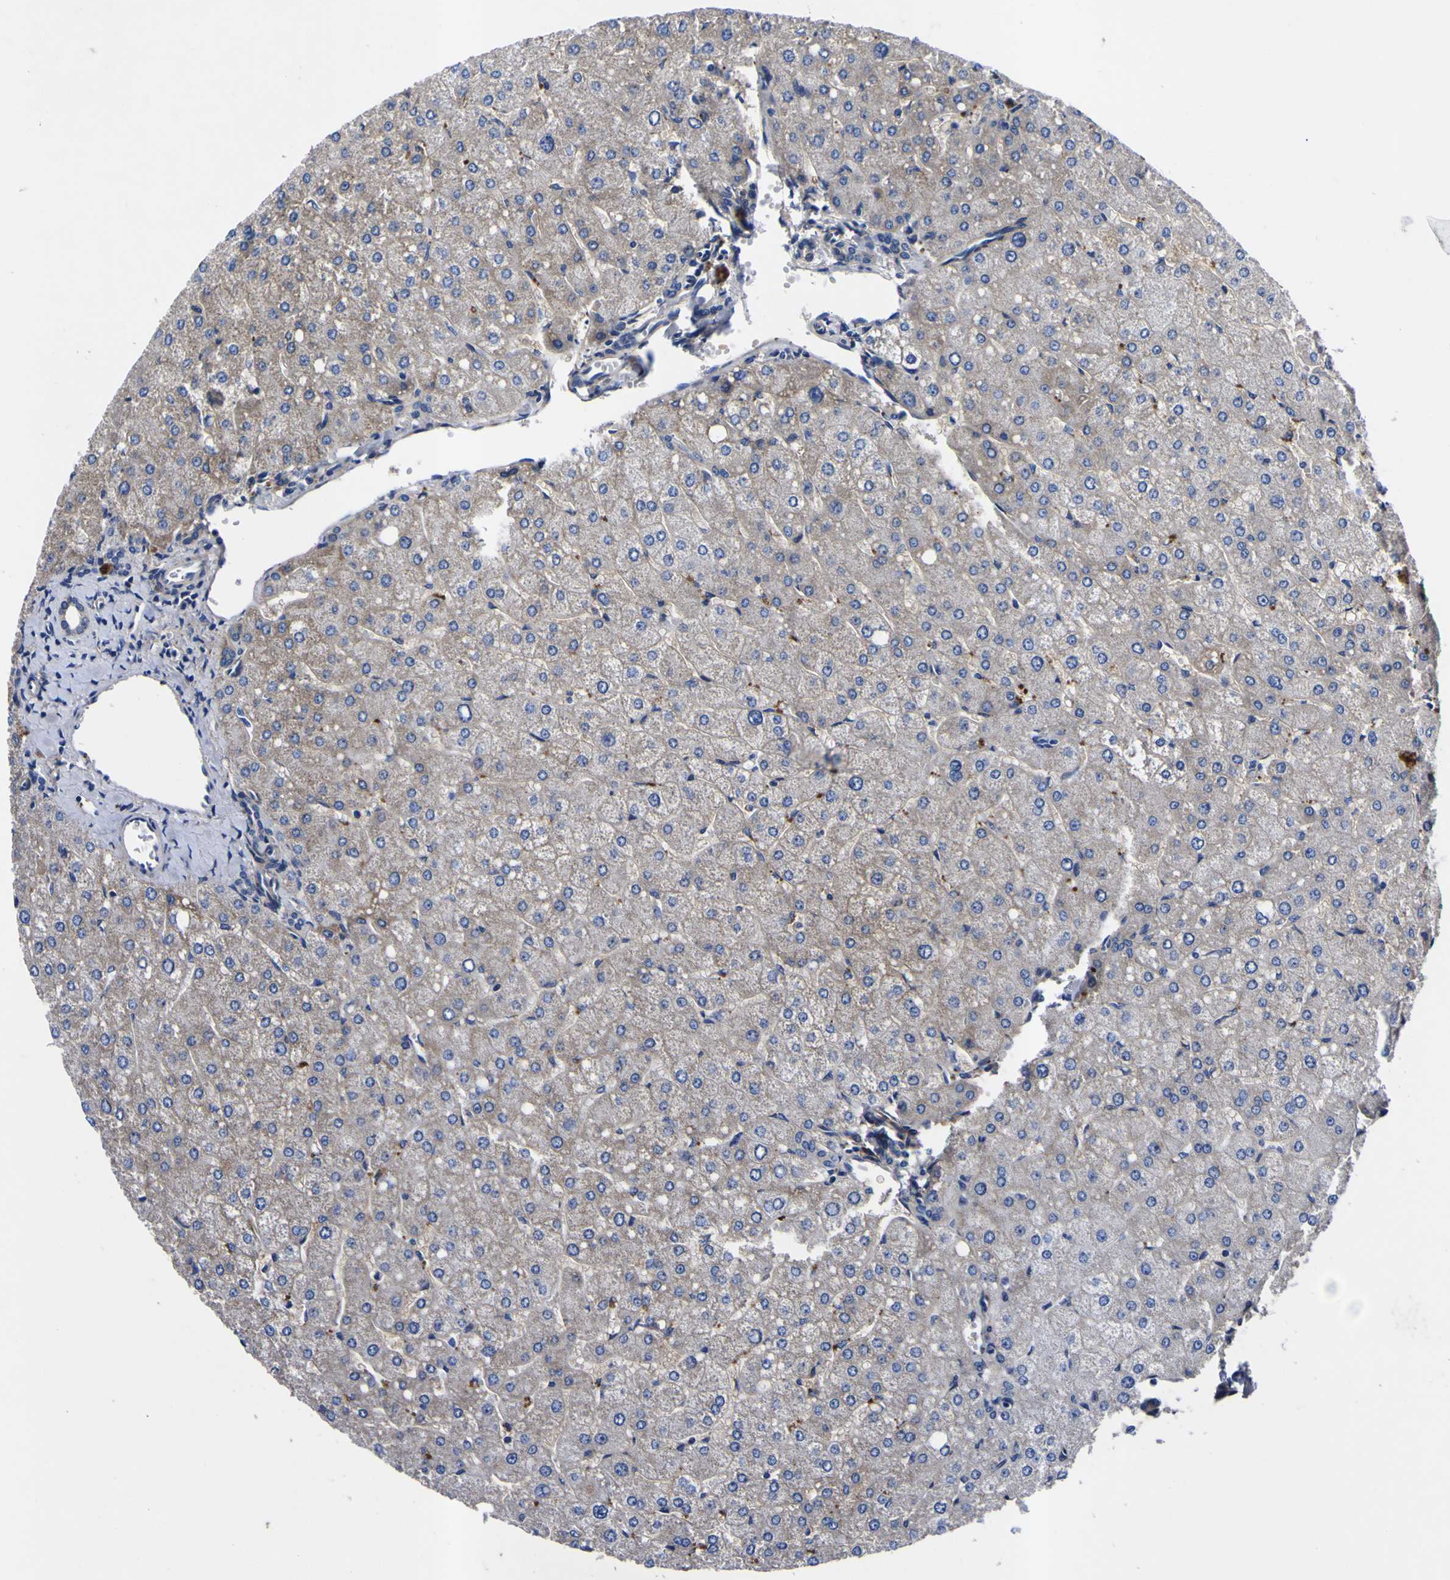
{"staining": {"intensity": "negative", "quantity": "none", "location": "none"}, "tissue": "liver", "cell_type": "Cholangiocytes", "image_type": "normal", "snomed": [{"axis": "morphology", "description": "Normal tissue, NOS"}, {"axis": "topography", "description": "Liver"}], "caption": "A high-resolution histopathology image shows immunohistochemistry (IHC) staining of normal liver, which reveals no significant positivity in cholangiocytes. (DAB IHC visualized using brightfield microscopy, high magnification).", "gene": "VASN", "patient": {"sex": "male", "age": 55}}